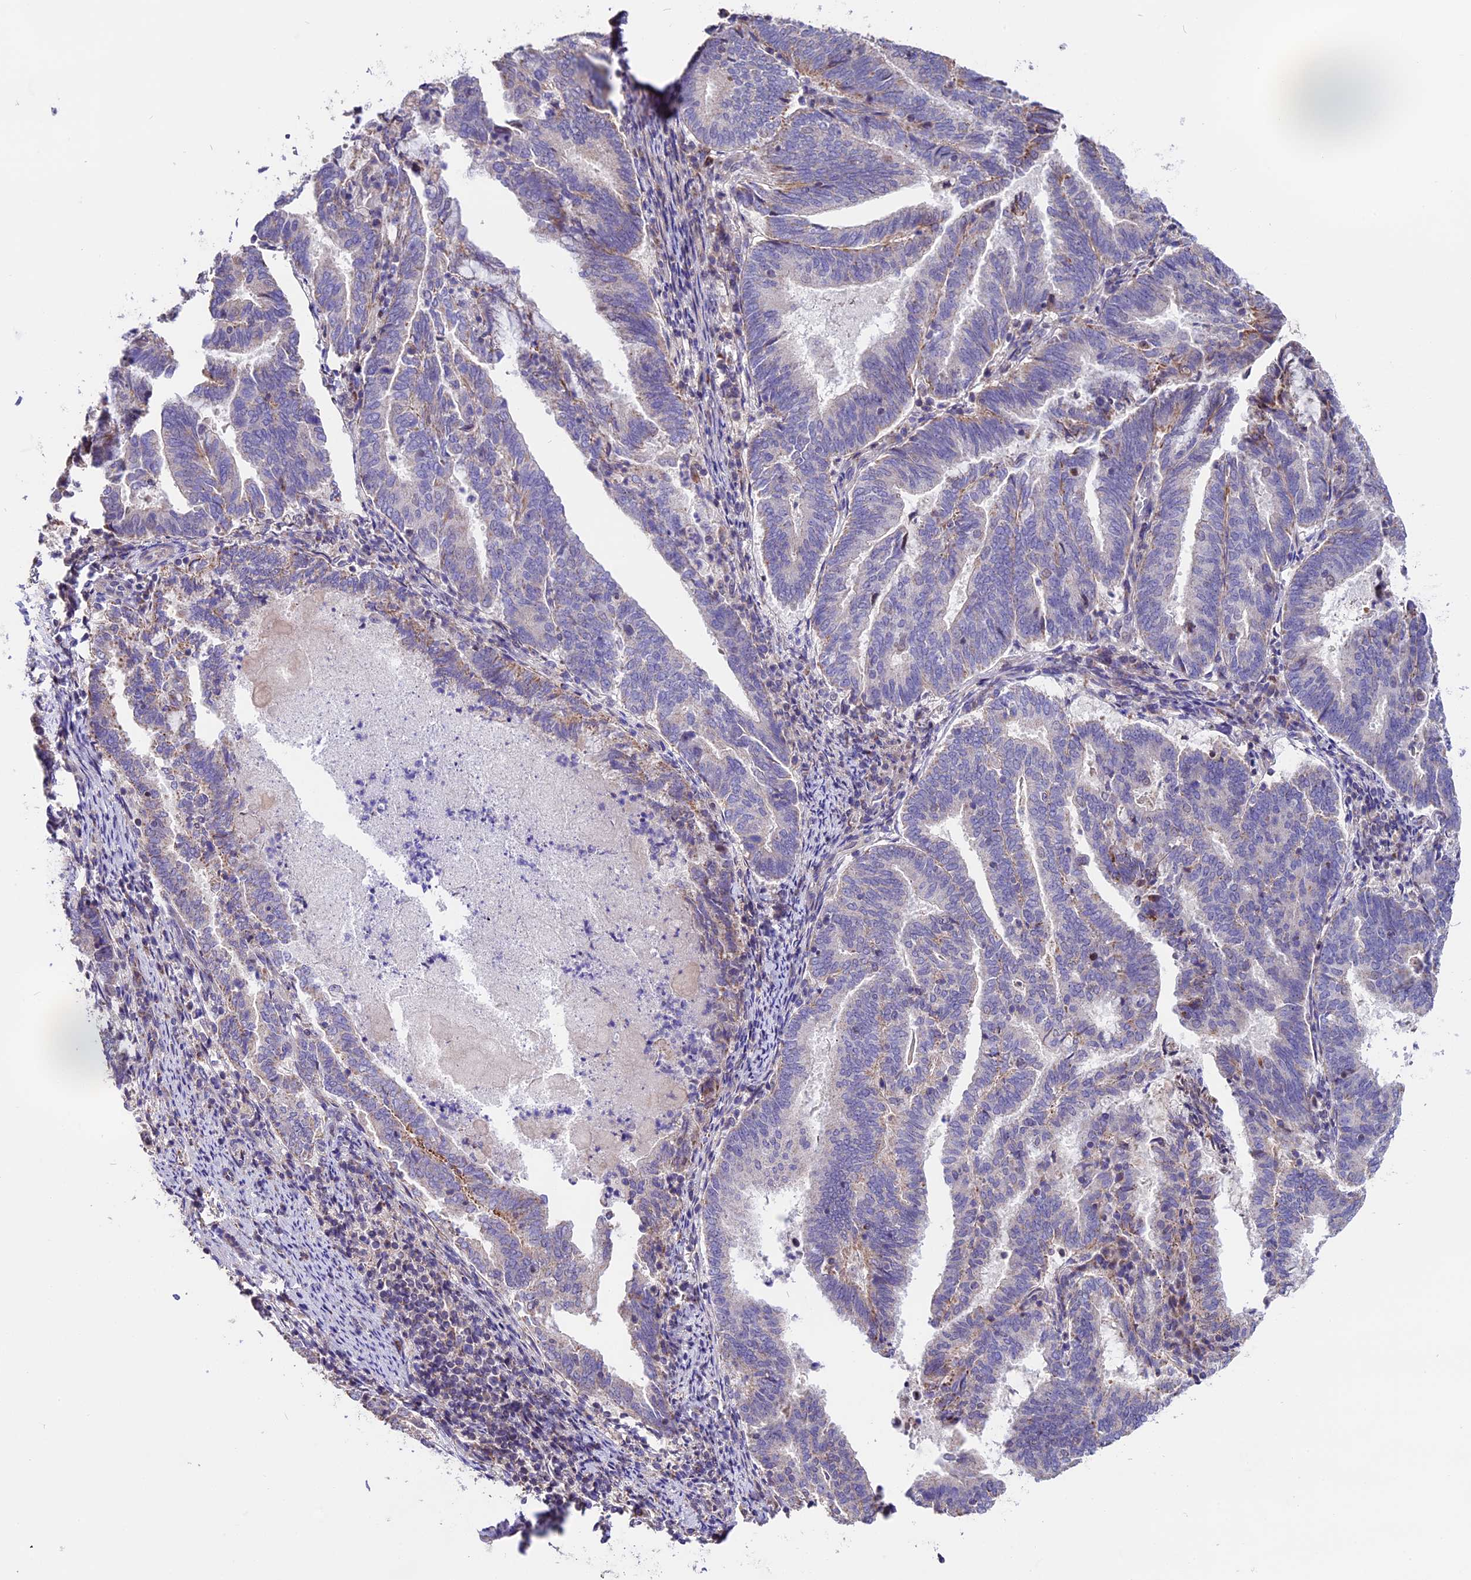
{"staining": {"intensity": "negative", "quantity": "none", "location": "none"}, "tissue": "endometrial cancer", "cell_type": "Tumor cells", "image_type": "cancer", "snomed": [{"axis": "morphology", "description": "Adenocarcinoma, NOS"}, {"axis": "topography", "description": "Endometrium"}], "caption": "DAB immunohistochemical staining of adenocarcinoma (endometrial) exhibits no significant expression in tumor cells. The staining was performed using DAB (3,3'-diaminobenzidine) to visualize the protein expression in brown, while the nuclei were stained in blue with hematoxylin (Magnification: 20x).", "gene": "DDX28", "patient": {"sex": "female", "age": 80}}